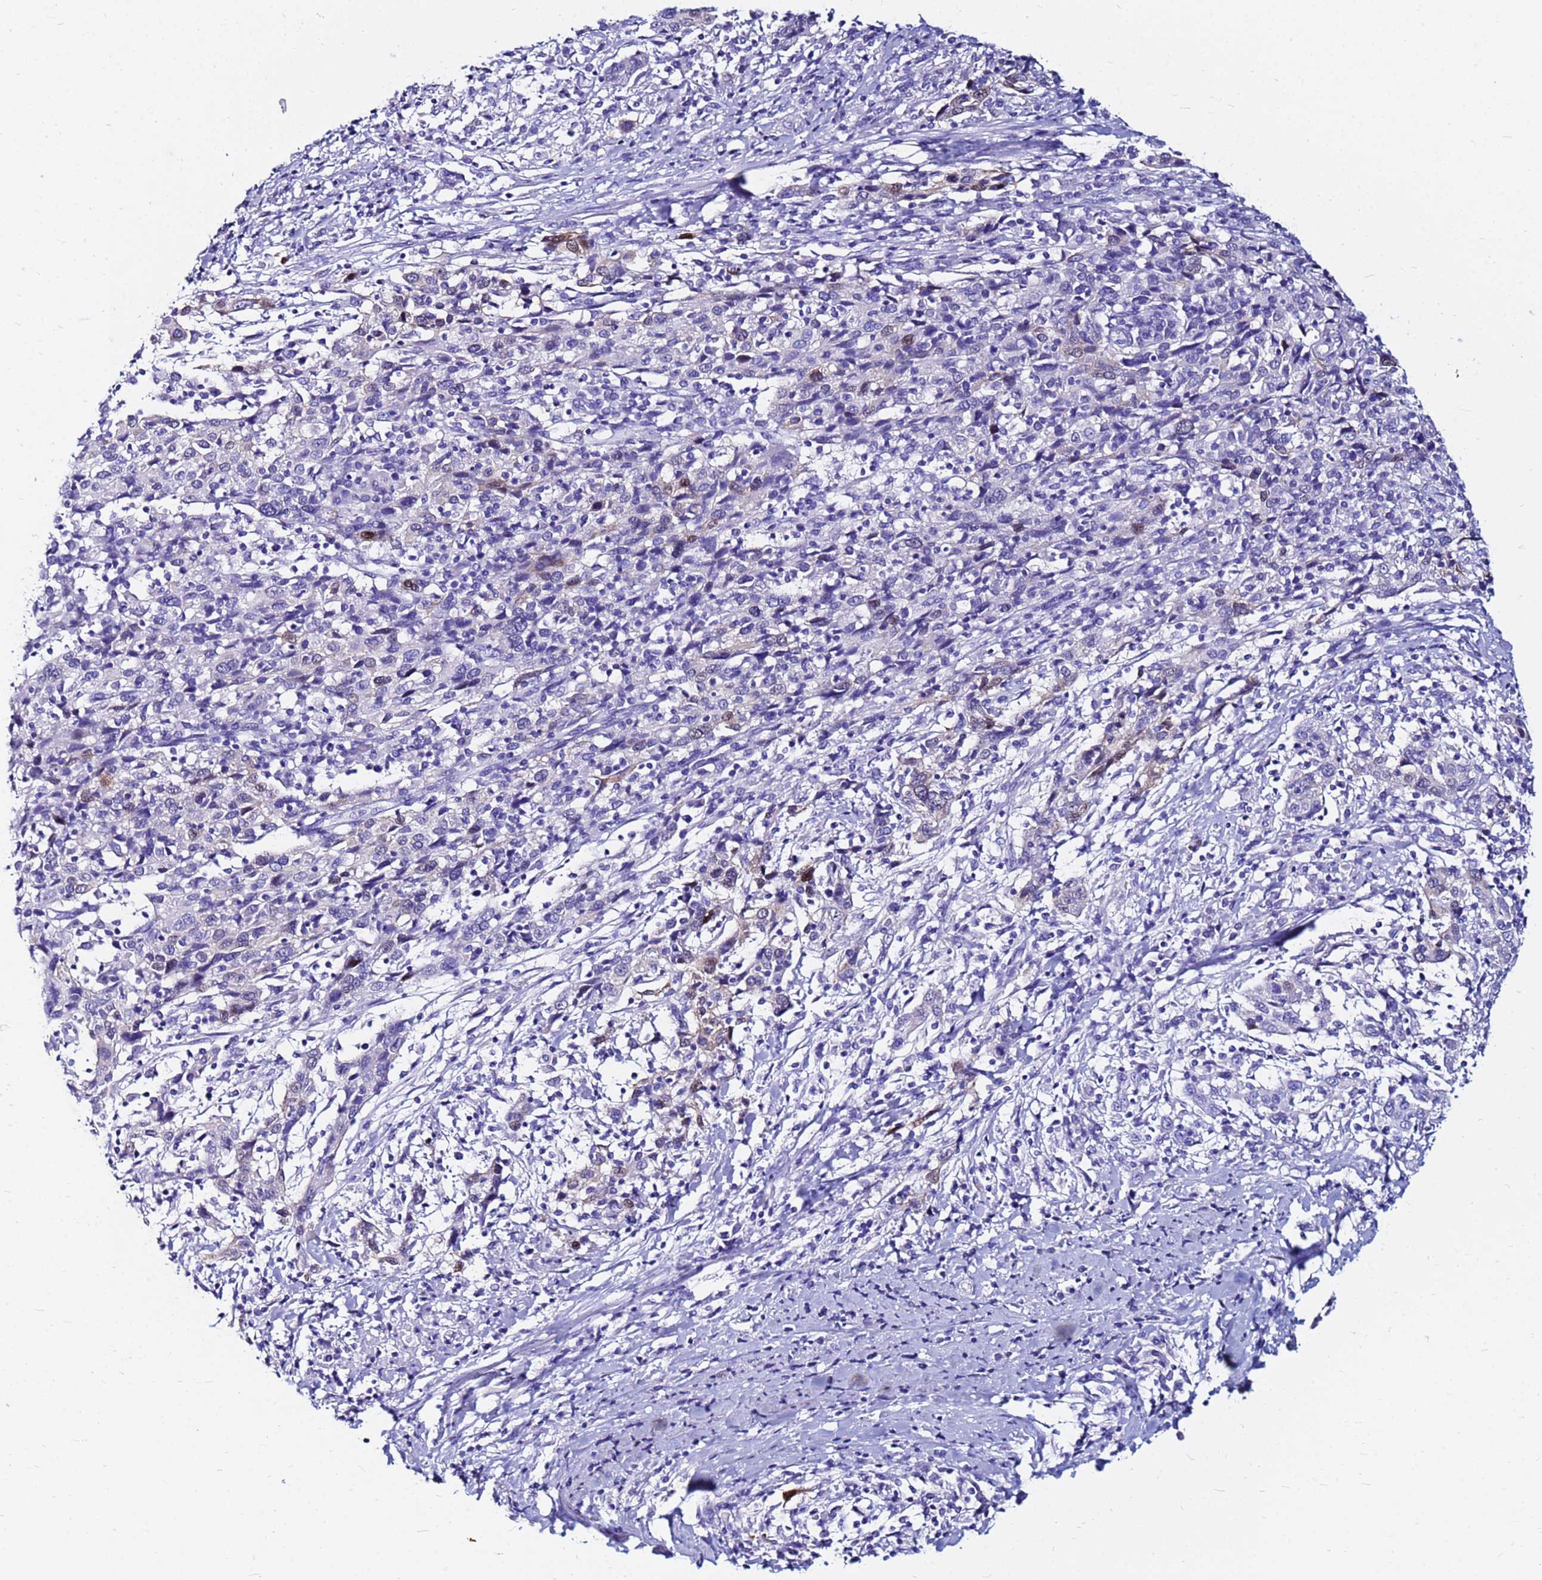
{"staining": {"intensity": "negative", "quantity": "none", "location": "none"}, "tissue": "cervical cancer", "cell_type": "Tumor cells", "image_type": "cancer", "snomed": [{"axis": "morphology", "description": "Squamous cell carcinoma, NOS"}, {"axis": "topography", "description": "Cervix"}], "caption": "The immunohistochemistry (IHC) photomicrograph has no significant staining in tumor cells of cervical cancer tissue.", "gene": "PPP1R14C", "patient": {"sex": "female", "age": 46}}